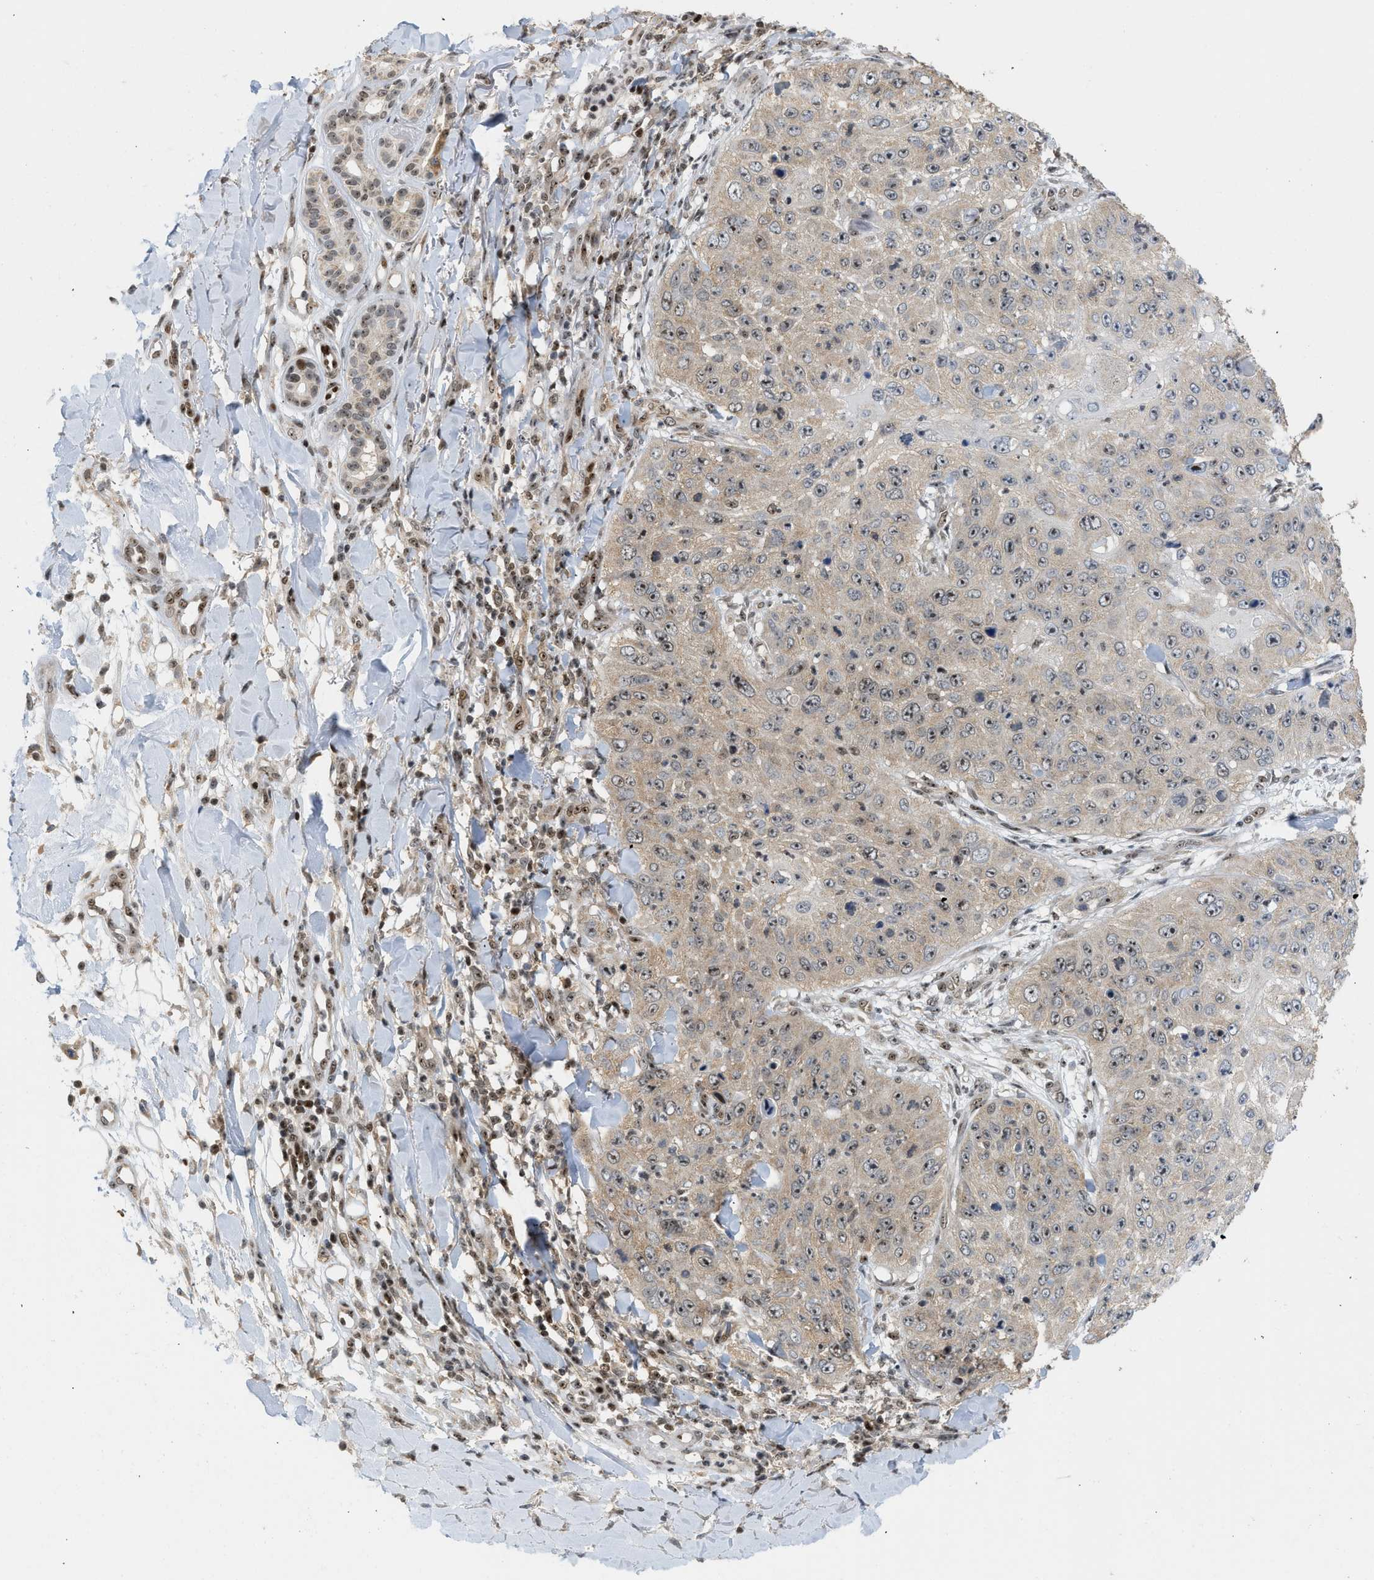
{"staining": {"intensity": "moderate", "quantity": "25%-75%", "location": "nuclear"}, "tissue": "skin cancer", "cell_type": "Tumor cells", "image_type": "cancer", "snomed": [{"axis": "morphology", "description": "Squamous cell carcinoma, NOS"}, {"axis": "topography", "description": "Skin"}], "caption": "Protein expression analysis of skin cancer (squamous cell carcinoma) displays moderate nuclear staining in about 25%-75% of tumor cells. The staining was performed using DAB (3,3'-diaminobenzidine) to visualize the protein expression in brown, while the nuclei were stained in blue with hematoxylin (Magnification: 20x).", "gene": "ZNF22", "patient": {"sex": "female", "age": 80}}